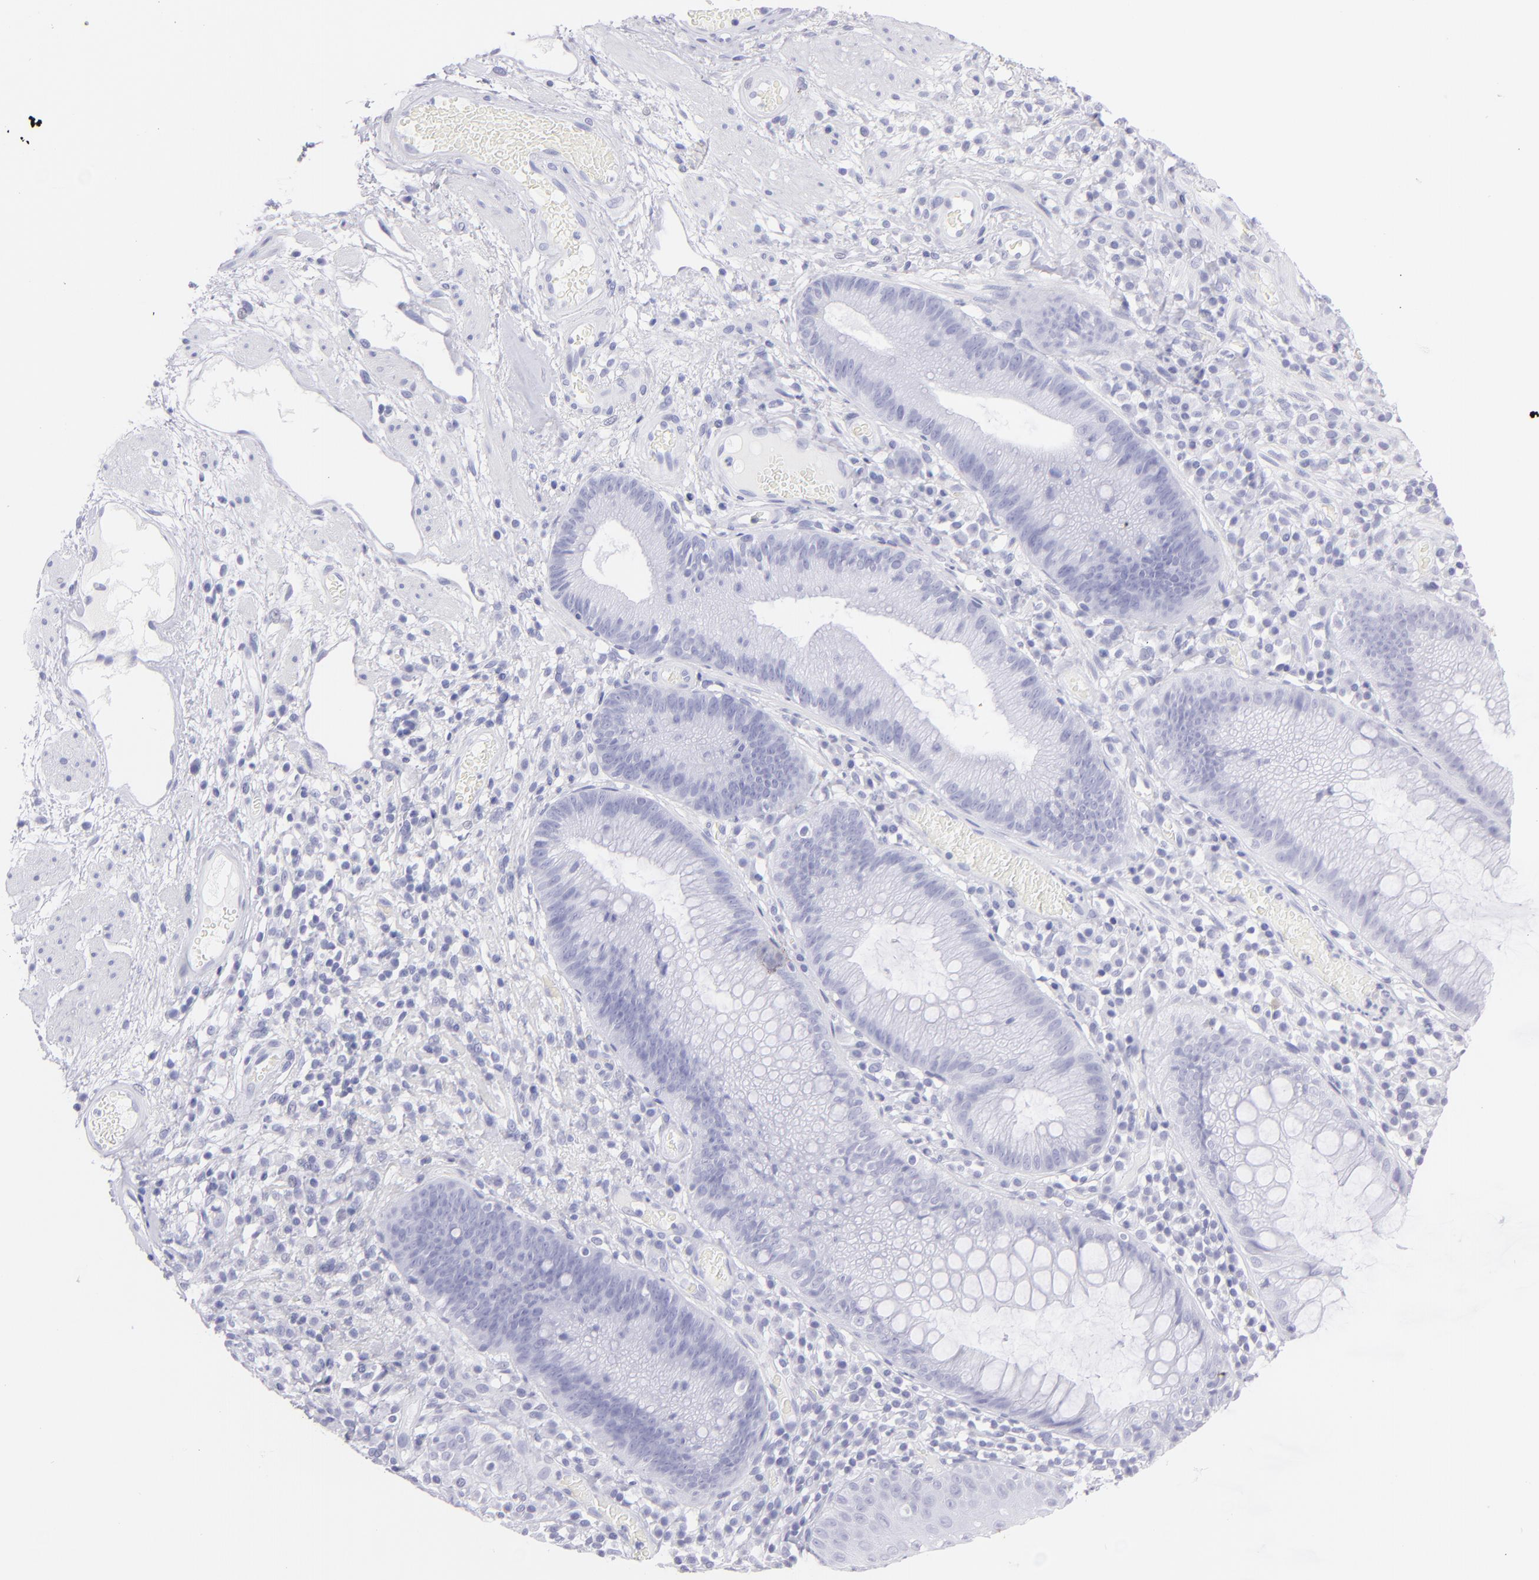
{"staining": {"intensity": "negative", "quantity": "none", "location": "none"}, "tissue": "skin", "cell_type": "Epidermal cells", "image_type": "normal", "snomed": [{"axis": "morphology", "description": "Normal tissue, NOS"}, {"axis": "morphology", "description": "Hemorrhoids"}, {"axis": "morphology", "description": "Inflammation, NOS"}, {"axis": "topography", "description": "Anal"}], "caption": "Histopathology image shows no protein expression in epidermal cells of benign skin. (DAB (3,3'-diaminobenzidine) immunohistochemistry with hematoxylin counter stain).", "gene": "PIP", "patient": {"sex": "male", "age": 60}}